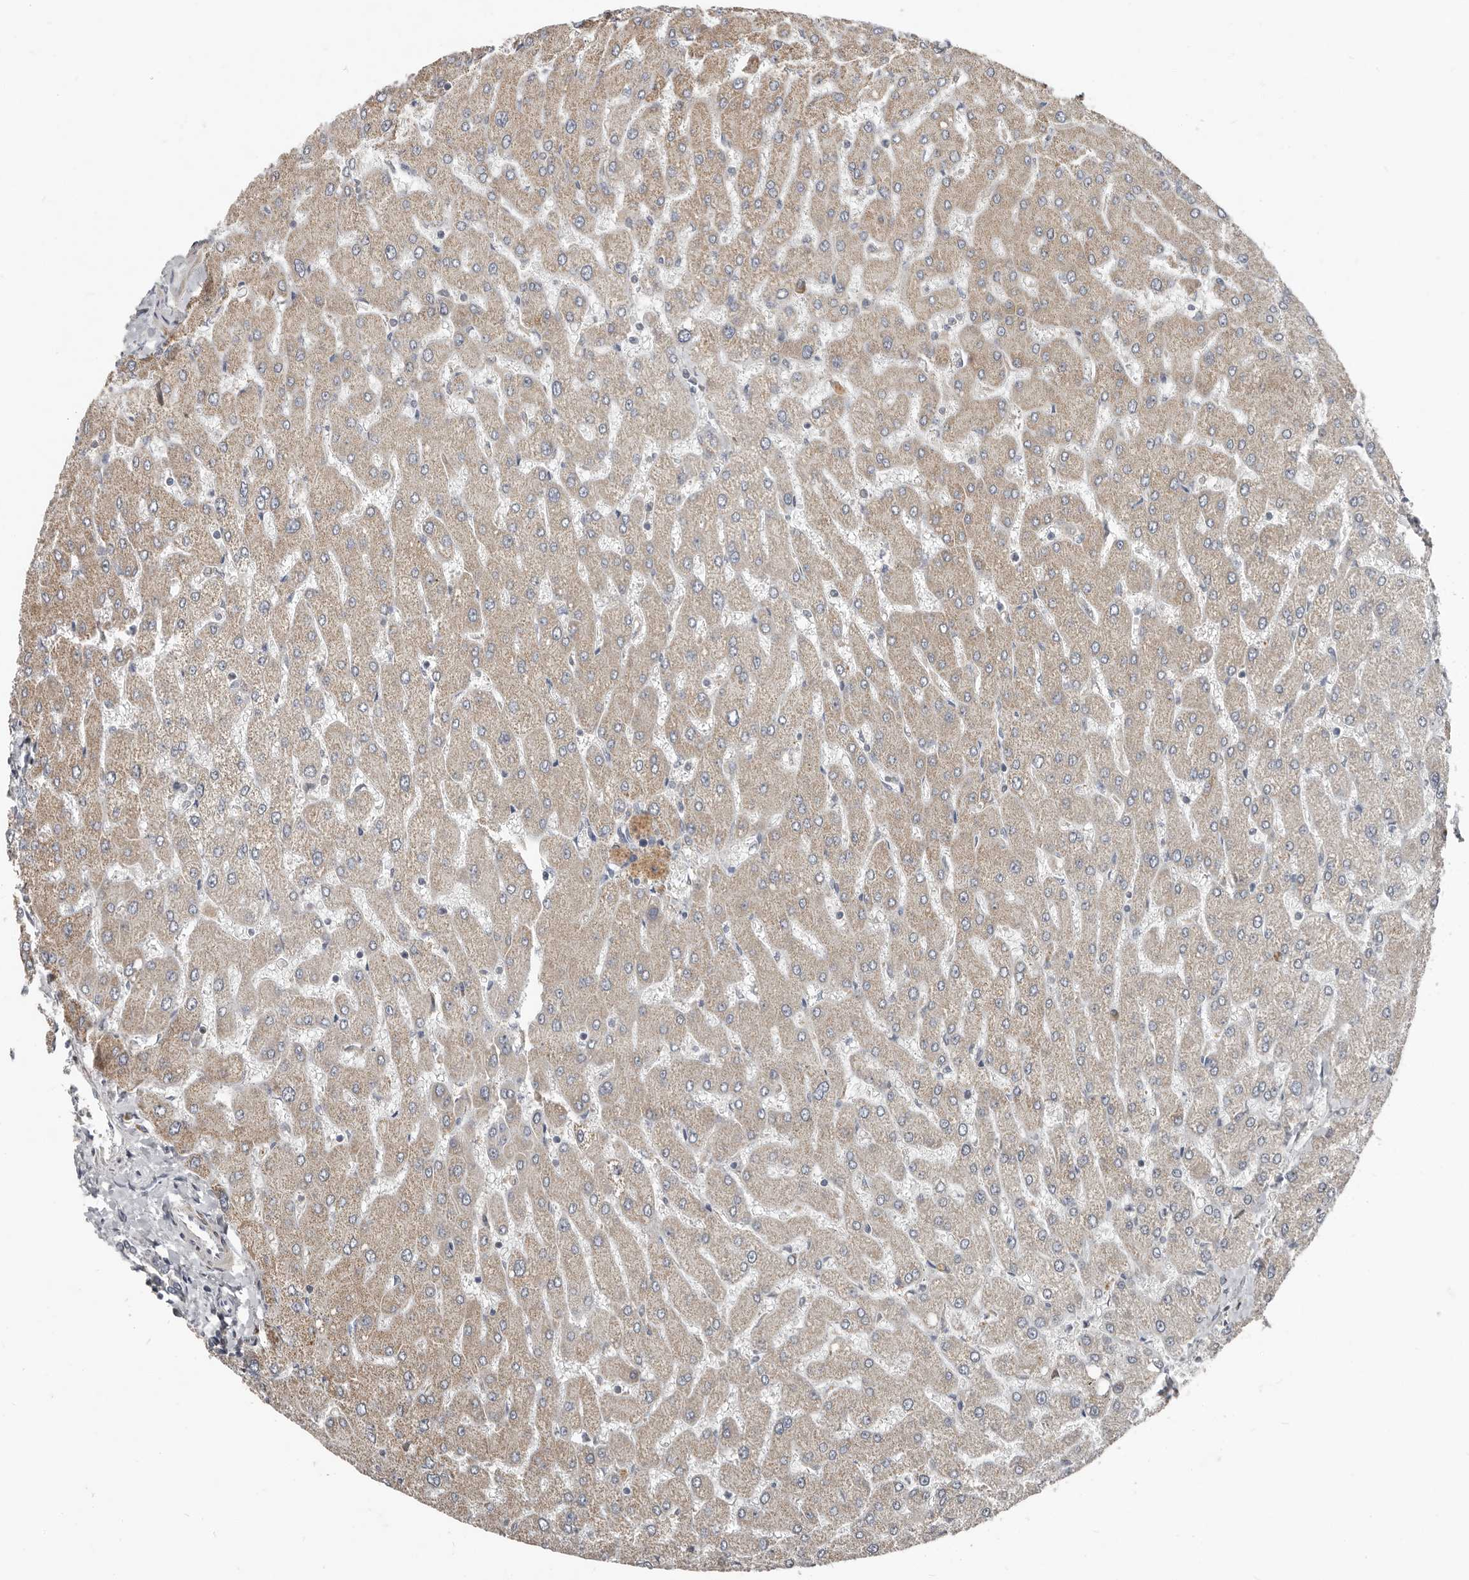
{"staining": {"intensity": "negative", "quantity": "none", "location": "none"}, "tissue": "liver", "cell_type": "Cholangiocytes", "image_type": "normal", "snomed": [{"axis": "morphology", "description": "Normal tissue, NOS"}, {"axis": "topography", "description": "Liver"}], "caption": "Photomicrograph shows no protein positivity in cholangiocytes of unremarkable liver.", "gene": "AKNAD1", "patient": {"sex": "male", "age": 55}}